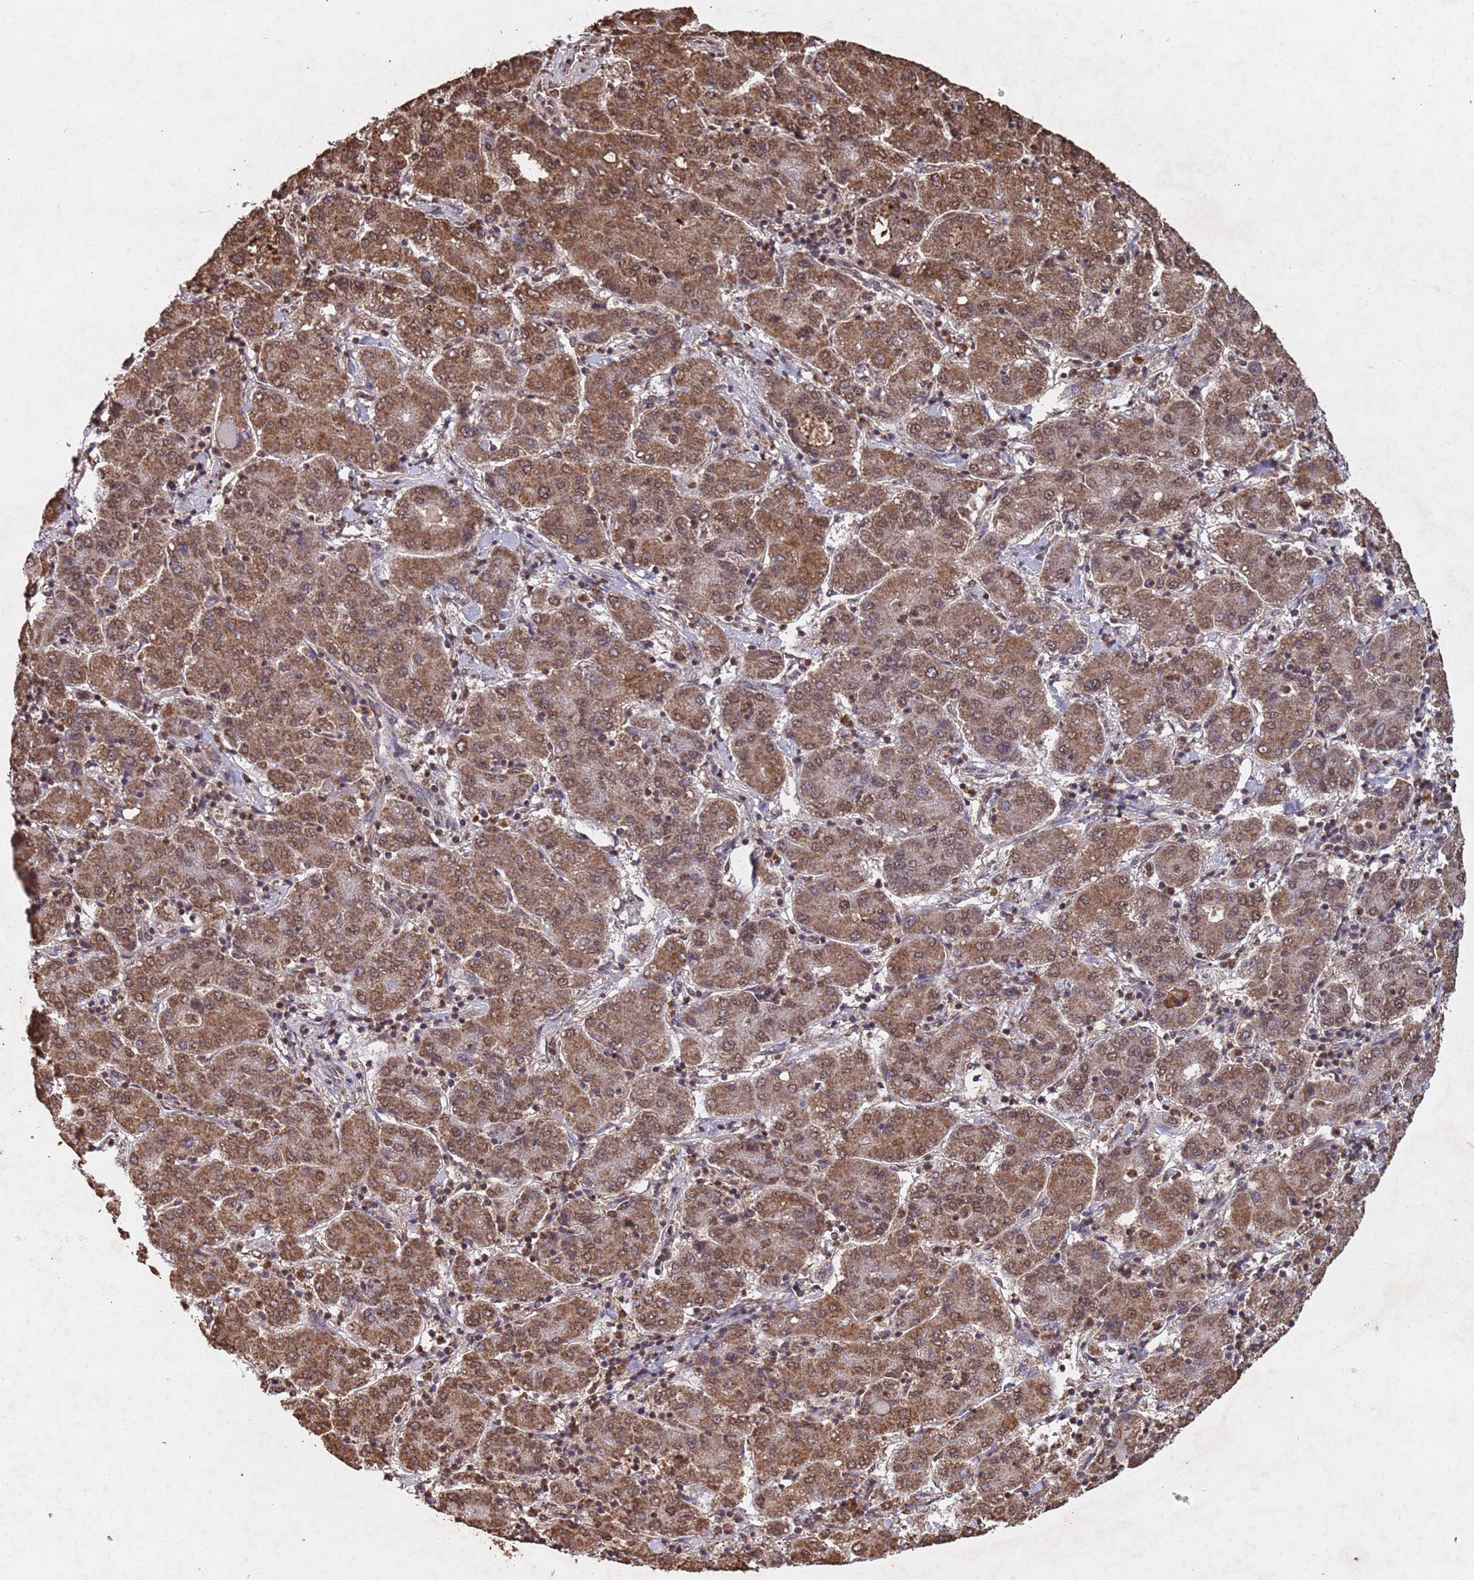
{"staining": {"intensity": "moderate", "quantity": ">75%", "location": "cytoplasmic/membranous,nuclear"}, "tissue": "liver cancer", "cell_type": "Tumor cells", "image_type": "cancer", "snomed": [{"axis": "morphology", "description": "Carcinoma, Hepatocellular, NOS"}, {"axis": "topography", "description": "Liver"}], "caption": "Liver hepatocellular carcinoma stained with a brown dye exhibits moderate cytoplasmic/membranous and nuclear positive expression in approximately >75% of tumor cells.", "gene": "HDAC10", "patient": {"sex": "male", "age": 65}}